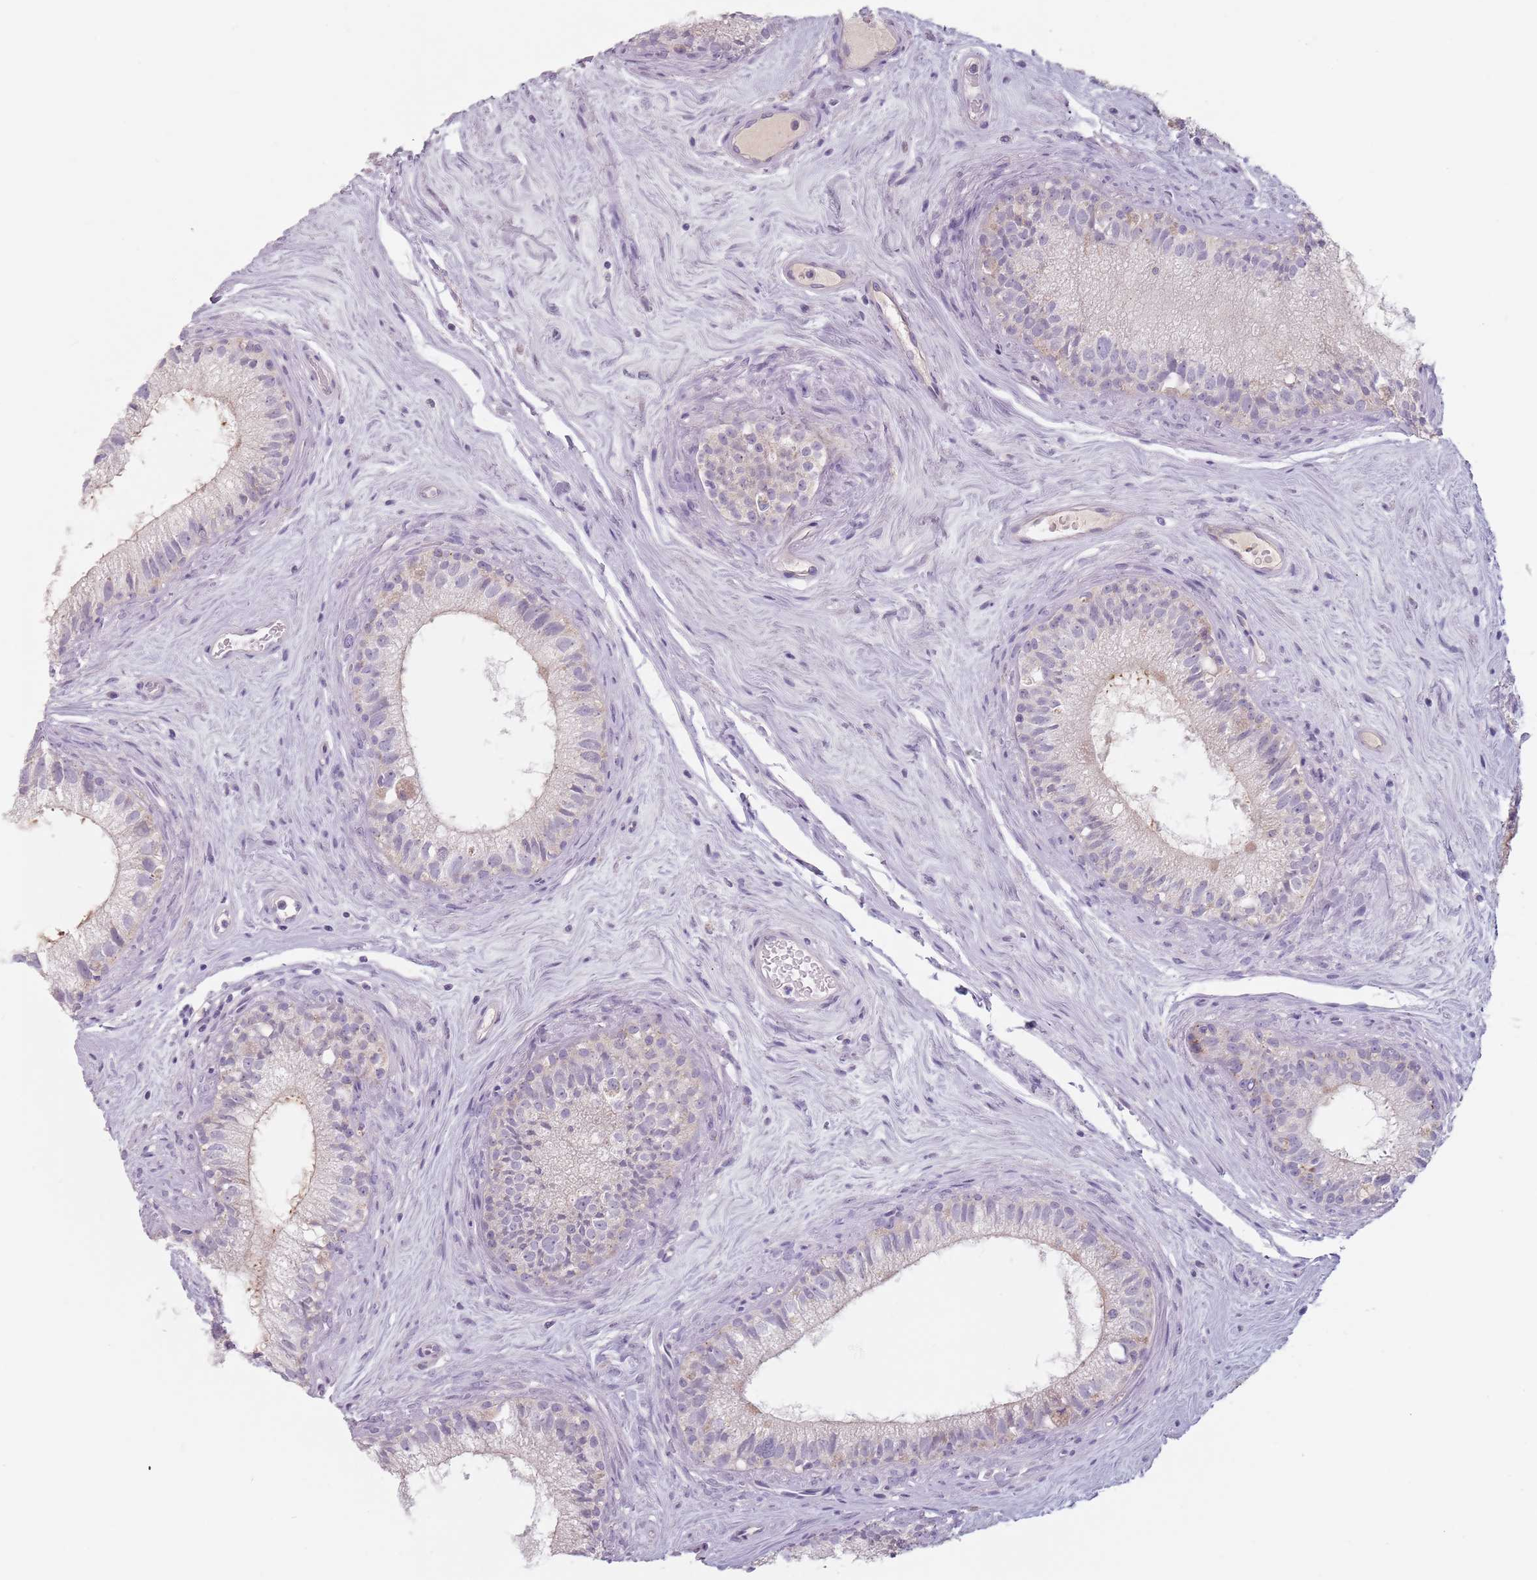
{"staining": {"intensity": "weak", "quantity": "25%-75%", "location": "cytoplasmic/membranous"}, "tissue": "epididymis", "cell_type": "Glandular cells", "image_type": "normal", "snomed": [{"axis": "morphology", "description": "Normal tissue, NOS"}, {"axis": "topography", "description": "Epididymis"}], "caption": "Immunohistochemistry histopathology image of normal epididymis: epididymis stained using immunohistochemistry demonstrates low levels of weak protein expression localized specifically in the cytoplasmic/membranous of glandular cells, appearing as a cytoplasmic/membranous brown color.", "gene": "CEP19", "patient": {"sex": "male", "age": 71}}